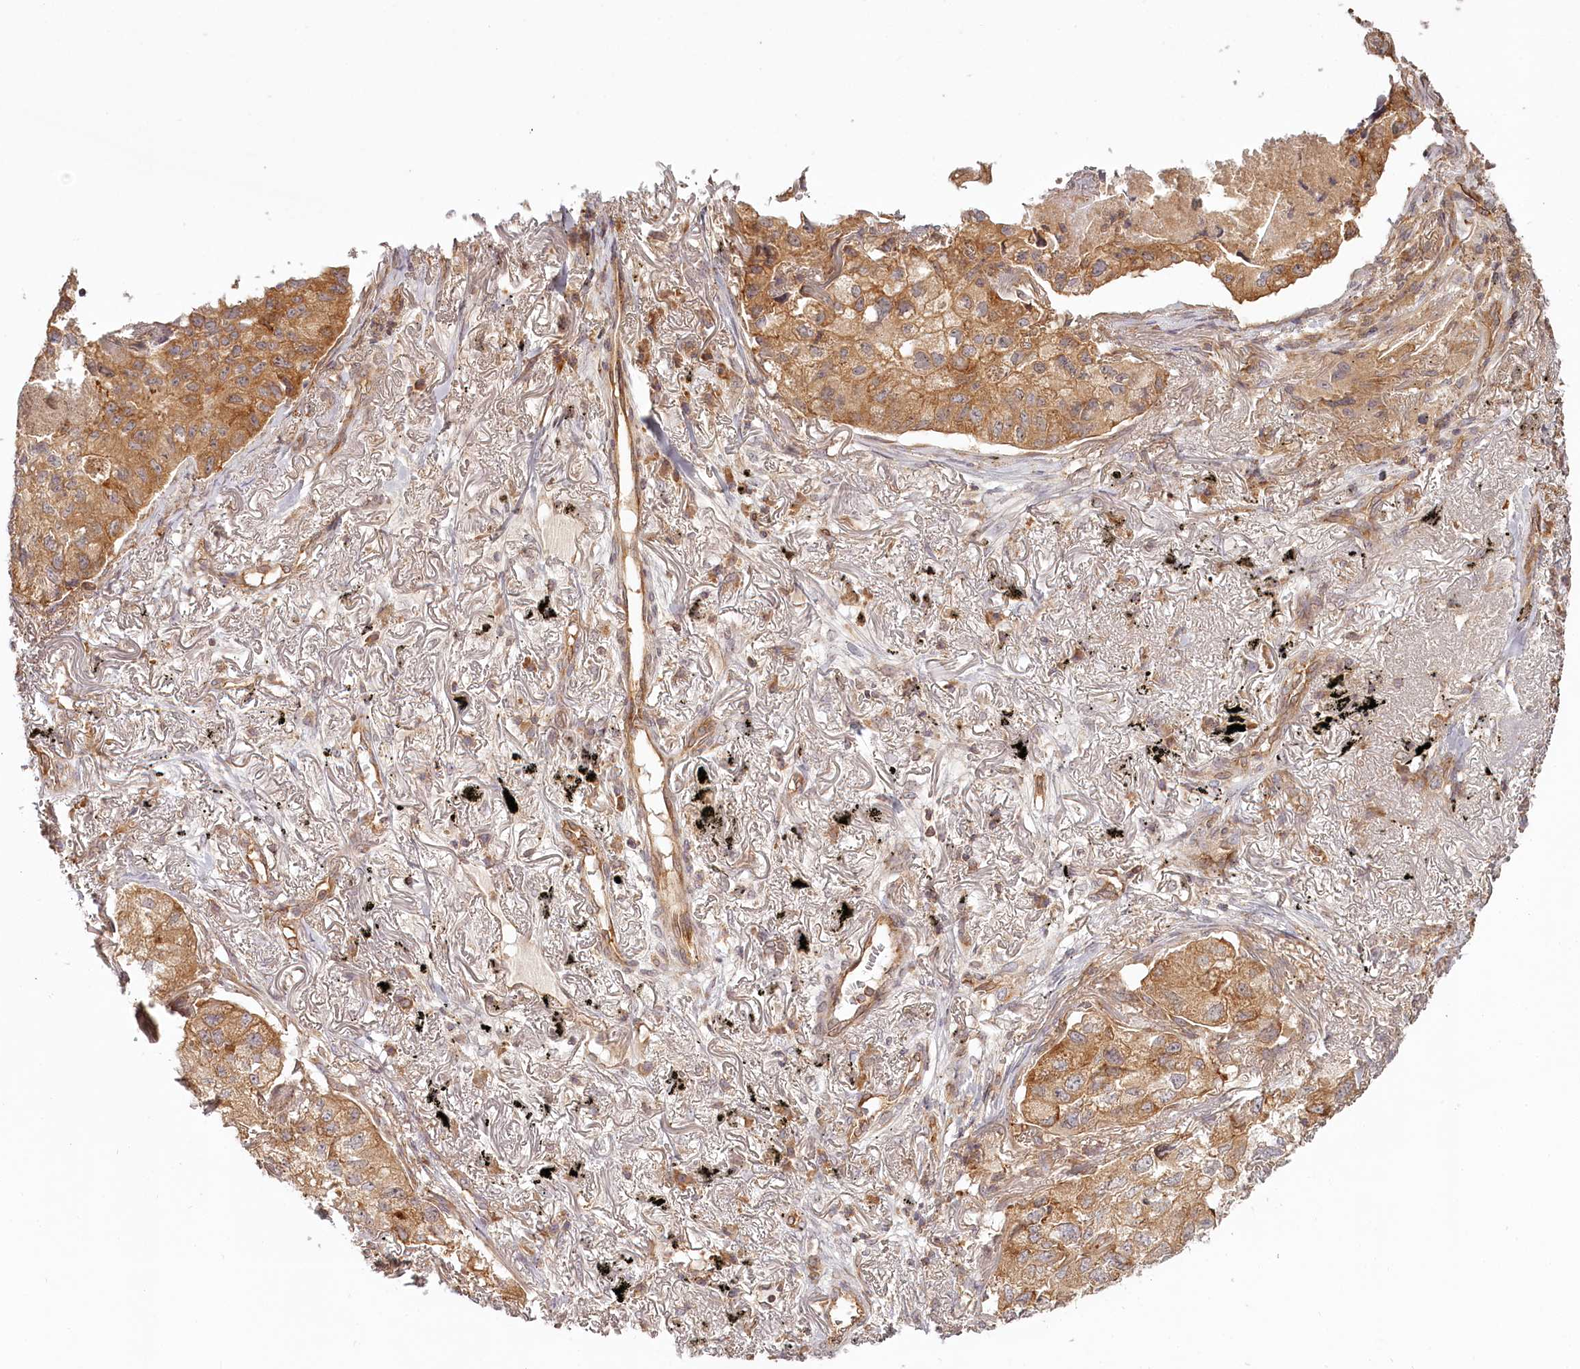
{"staining": {"intensity": "moderate", "quantity": ">75%", "location": "cytoplasmic/membranous"}, "tissue": "lung cancer", "cell_type": "Tumor cells", "image_type": "cancer", "snomed": [{"axis": "morphology", "description": "Adenocarcinoma, NOS"}, {"axis": "topography", "description": "Lung"}], "caption": "Protein expression analysis of lung cancer reveals moderate cytoplasmic/membranous positivity in approximately >75% of tumor cells.", "gene": "TMIE", "patient": {"sex": "male", "age": 65}}